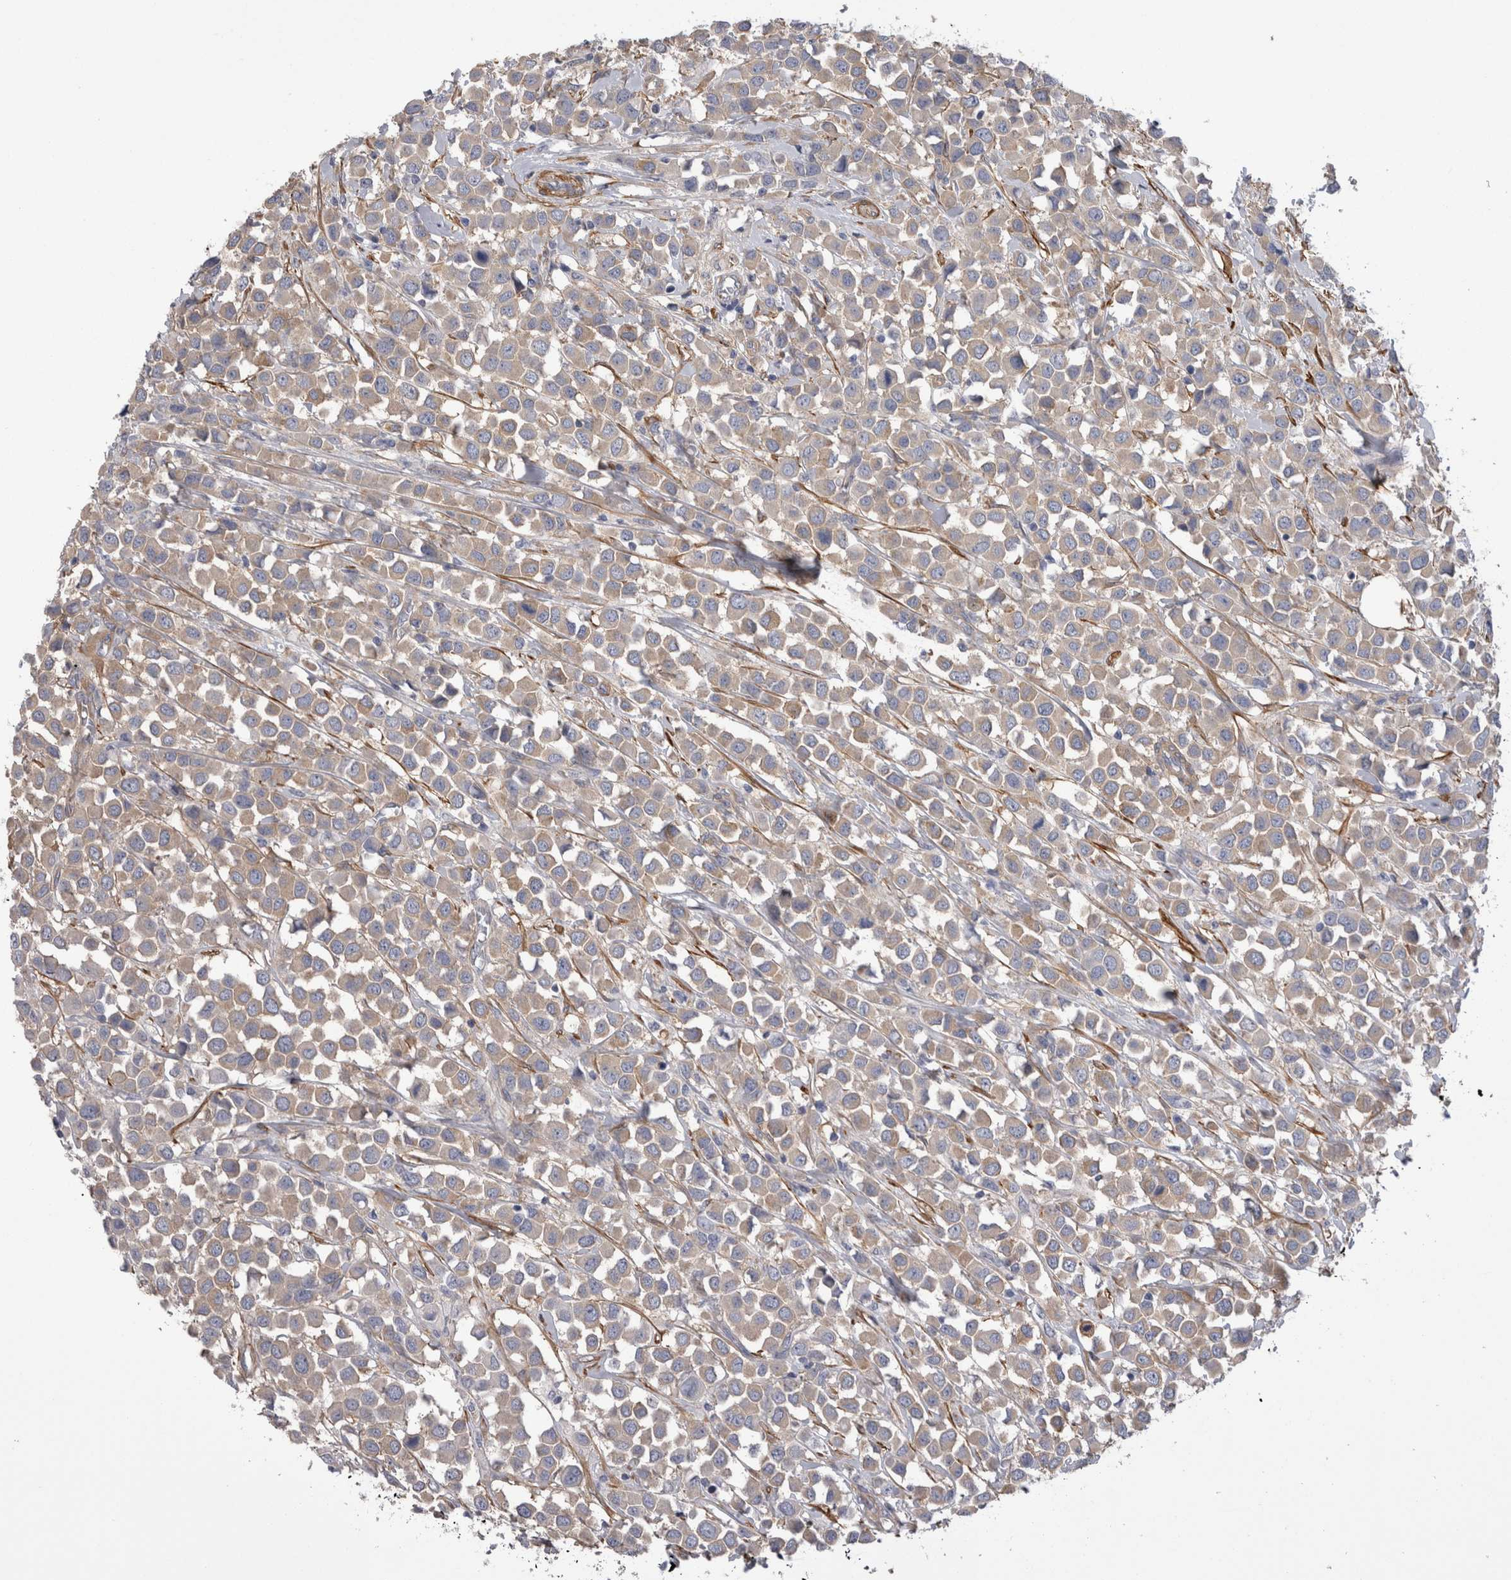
{"staining": {"intensity": "weak", "quantity": "<25%", "location": "cytoplasmic/membranous"}, "tissue": "breast cancer", "cell_type": "Tumor cells", "image_type": "cancer", "snomed": [{"axis": "morphology", "description": "Duct carcinoma"}, {"axis": "topography", "description": "Breast"}], "caption": "Tumor cells are negative for brown protein staining in breast cancer (invasive ductal carcinoma).", "gene": "EPRS1", "patient": {"sex": "female", "age": 61}}